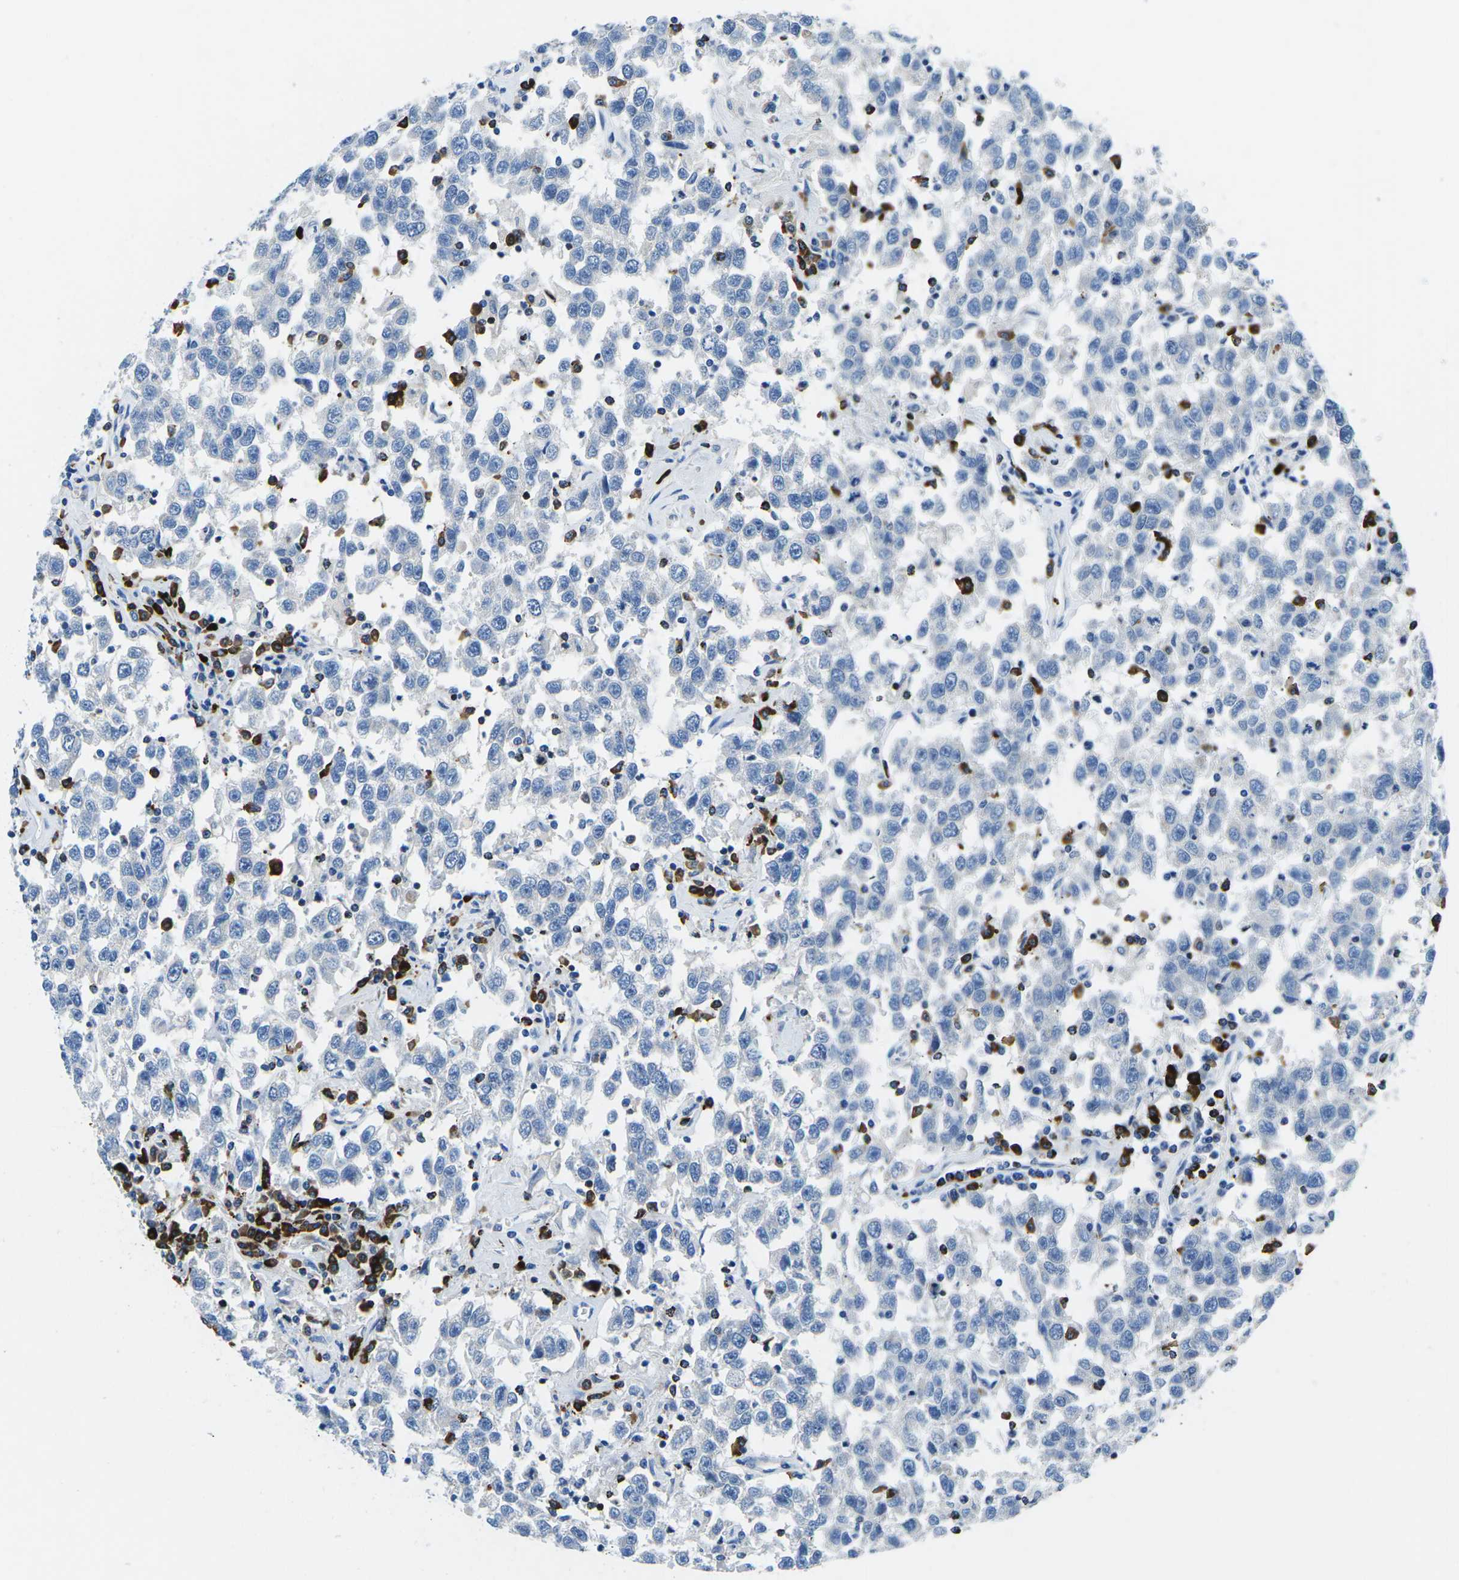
{"staining": {"intensity": "negative", "quantity": "none", "location": "none"}, "tissue": "testis cancer", "cell_type": "Tumor cells", "image_type": "cancer", "snomed": [{"axis": "morphology", "description": "Seminoma, NOS"}, {"axis": "topography", "description": "Testis"}], "caption": "An IHC micrograph of seminoma (testis) is shown. There is no staining in tumor cells of seminoma (testis).", "gene": "MC4R", "patient": {"sex": "male", "age": 41}}